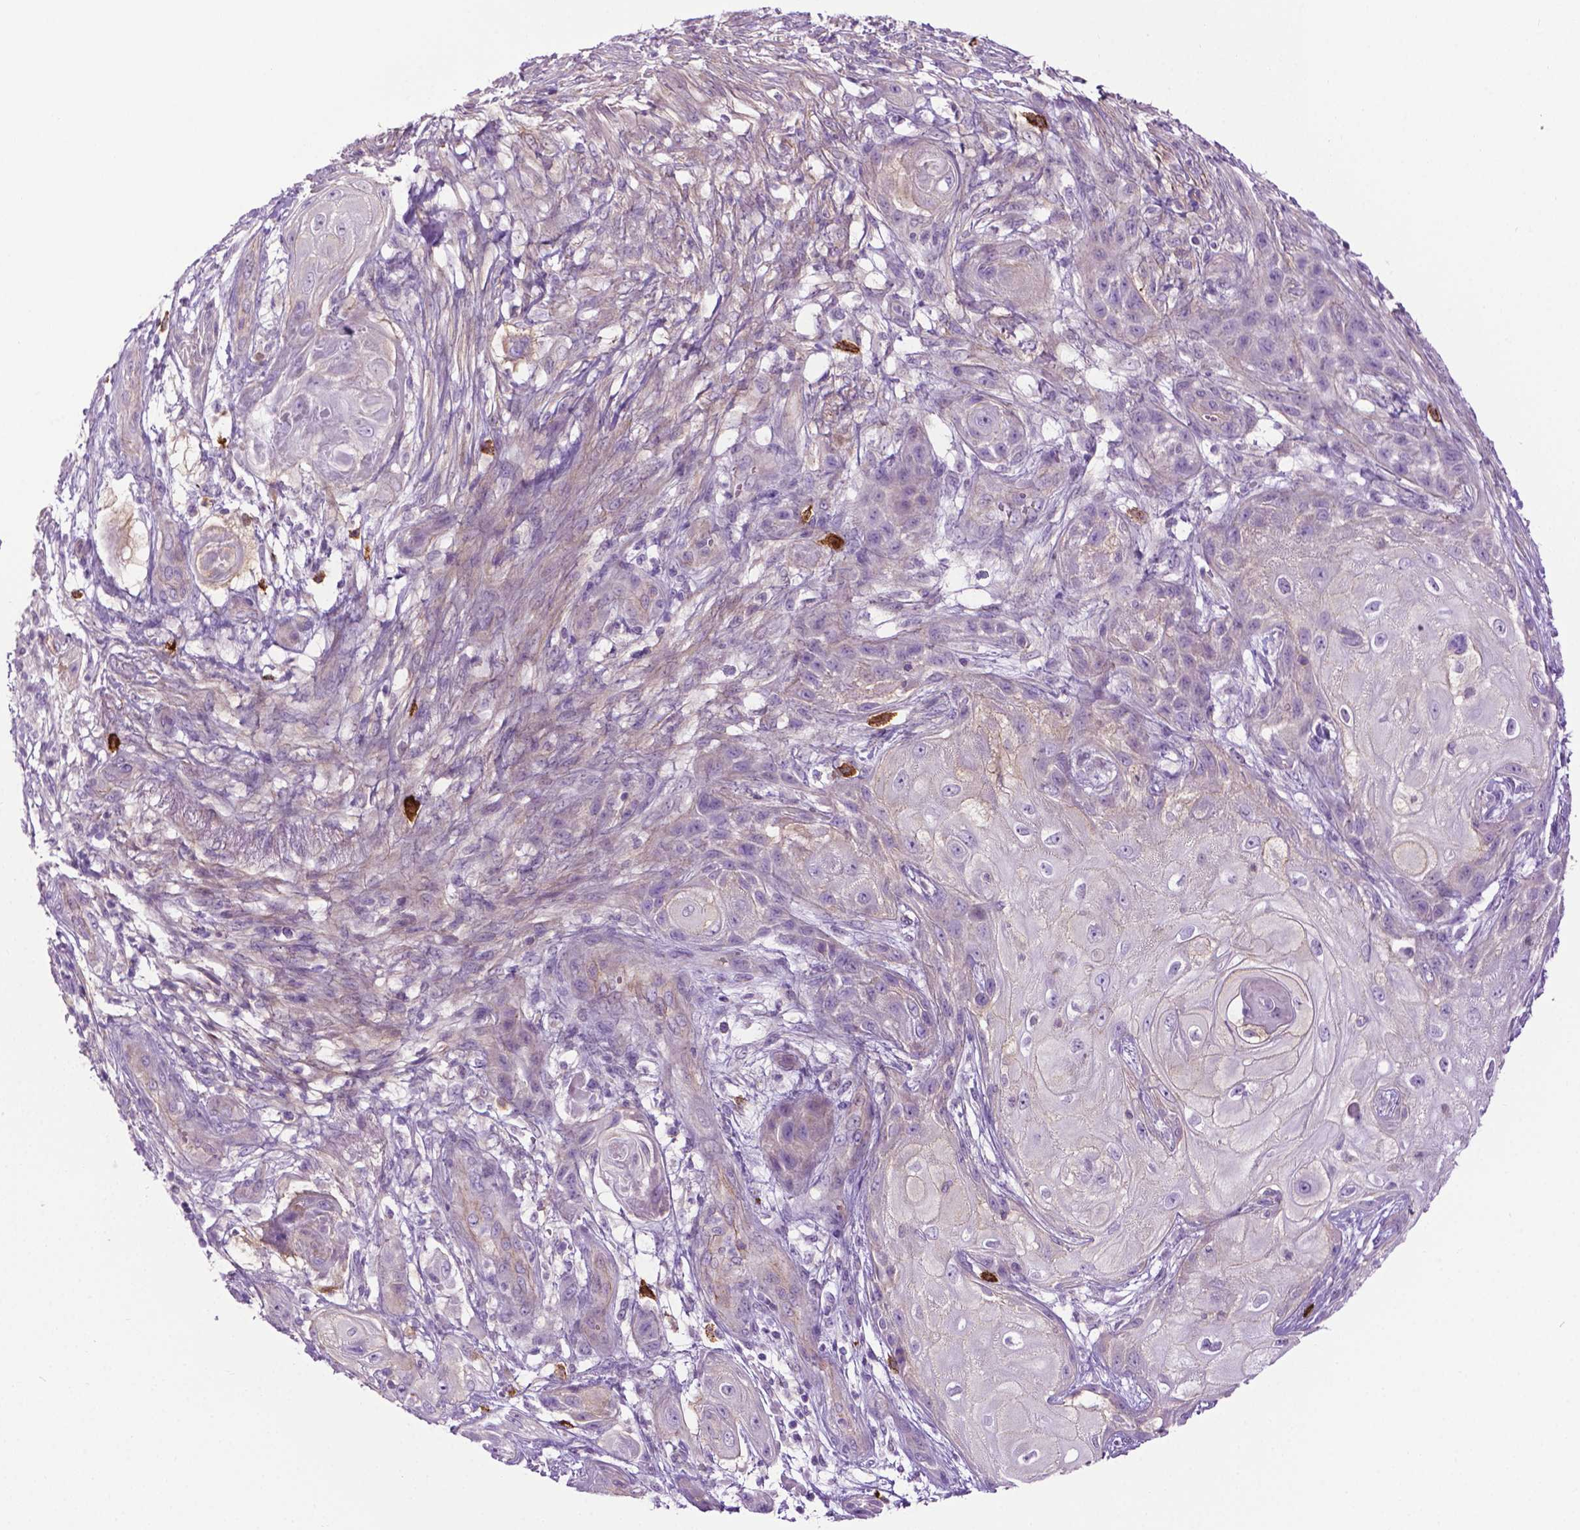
{"staining": {"intensity": "negative", "quantity": "none", "location": "none"}, "tissue": "skin cancer", "cell_type": "Tumor cells", "image_type": "cancer", "snomed": [{"axis": "morphology", "description": "Squamous cell carcinoma, NOS"}, {"axis": "topography", "description": "Skin"}], "caption": "Immunohistochemistry (IHC) of human skin cancer (squamous cell carcinoma) demonstrates no positivity in tumor cells.", "gene": "SPECC1L", "patient": {"sex": "male", "age": 62}}